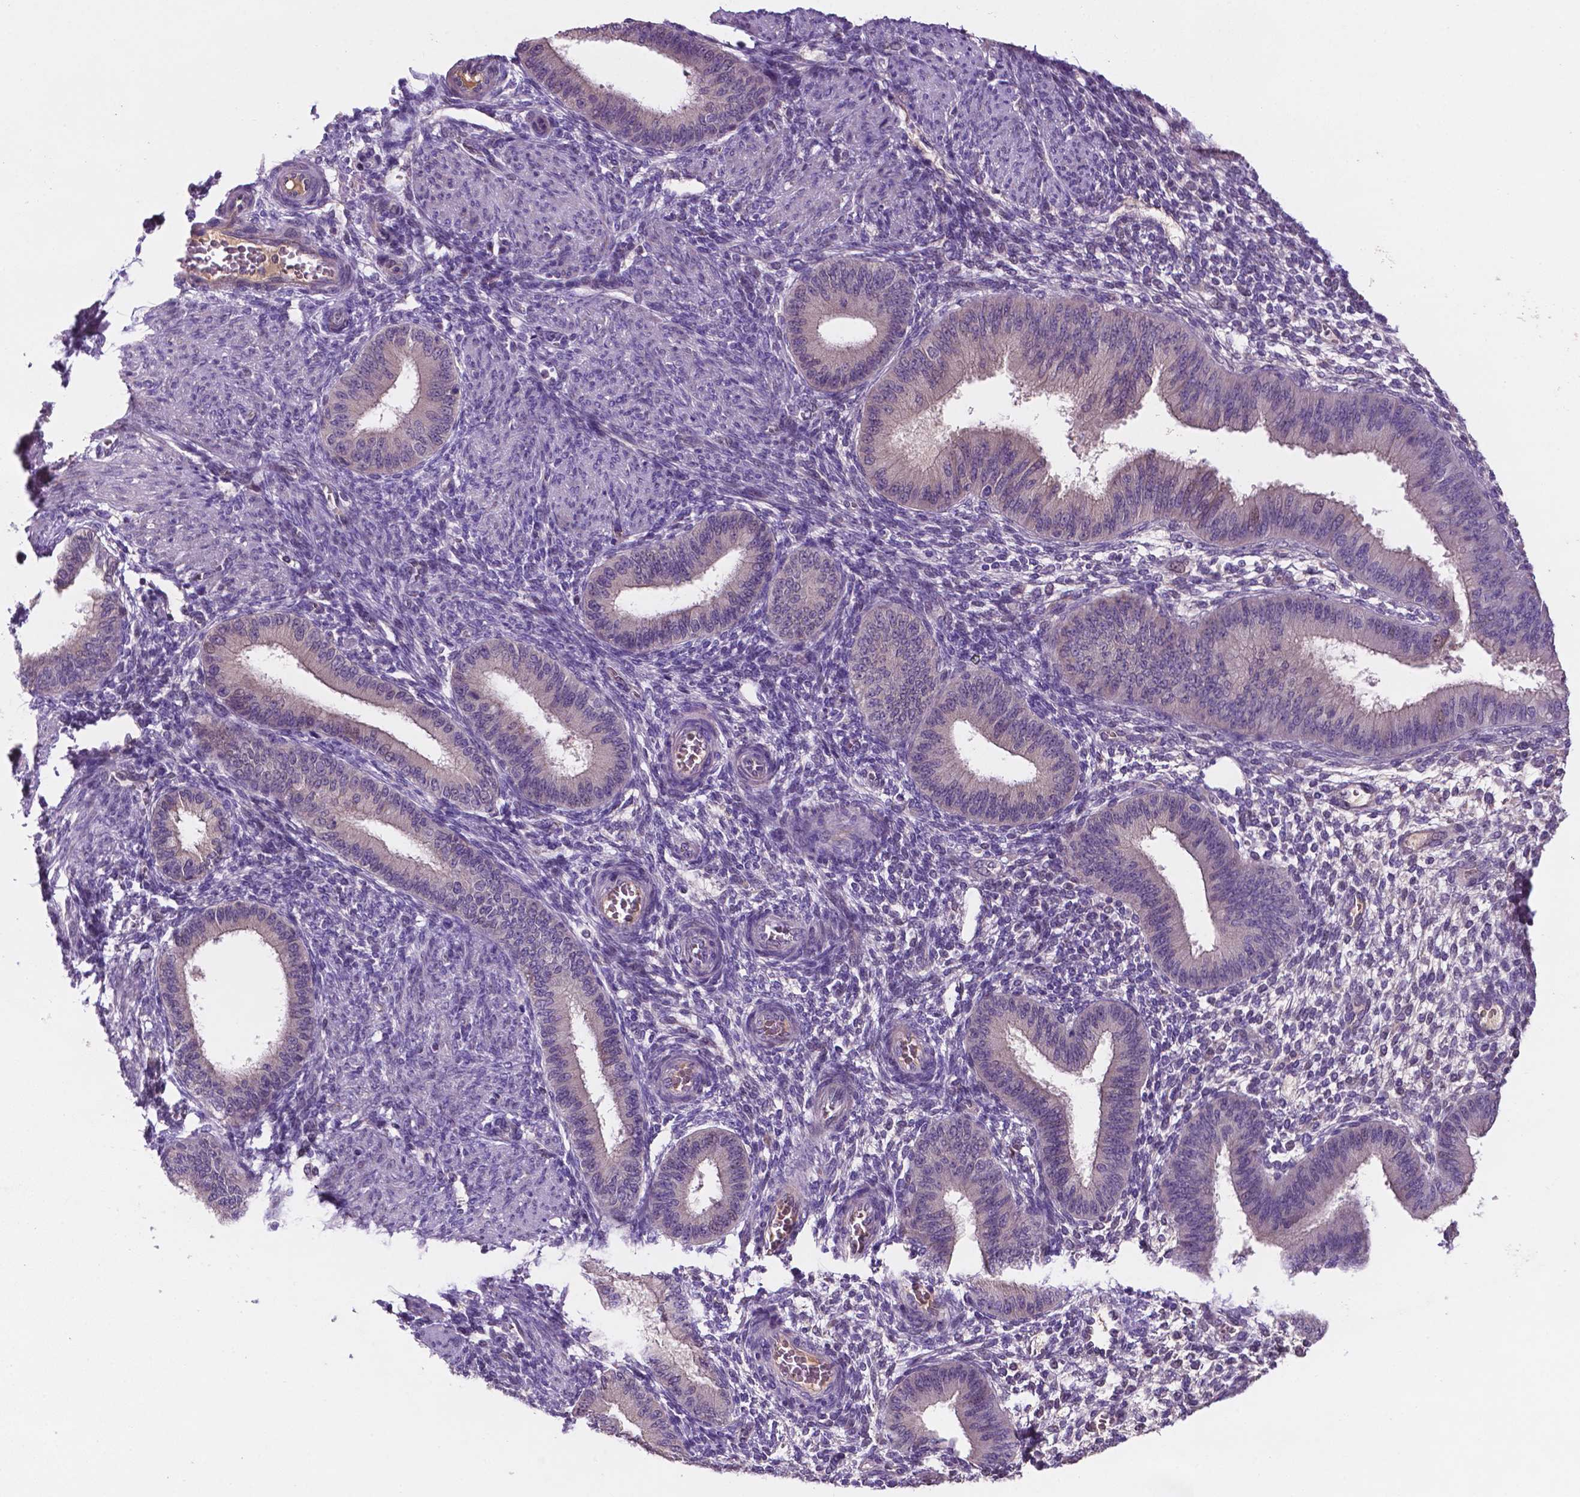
{"staining": {"intensity": "negative", "quantity": "none", "location": "none"}, "tissue": "endometrium", "cell_type": "Cells in endometrial stroma", "image_type": "normal", "snomed": [{"axis": "morphology", "description": "Normal tissue, NOS"}, {"axis": "topography", "description": "Endometrium"}], "caption": "DAB (3,3'-diaminobenzidine) immunohistochemical staining of normal human endometrium demonstrates no significant expression in cells in endometrial stroma.", "gene": "TM4SF20", "patient": {"sex": "female", "age": 39}}